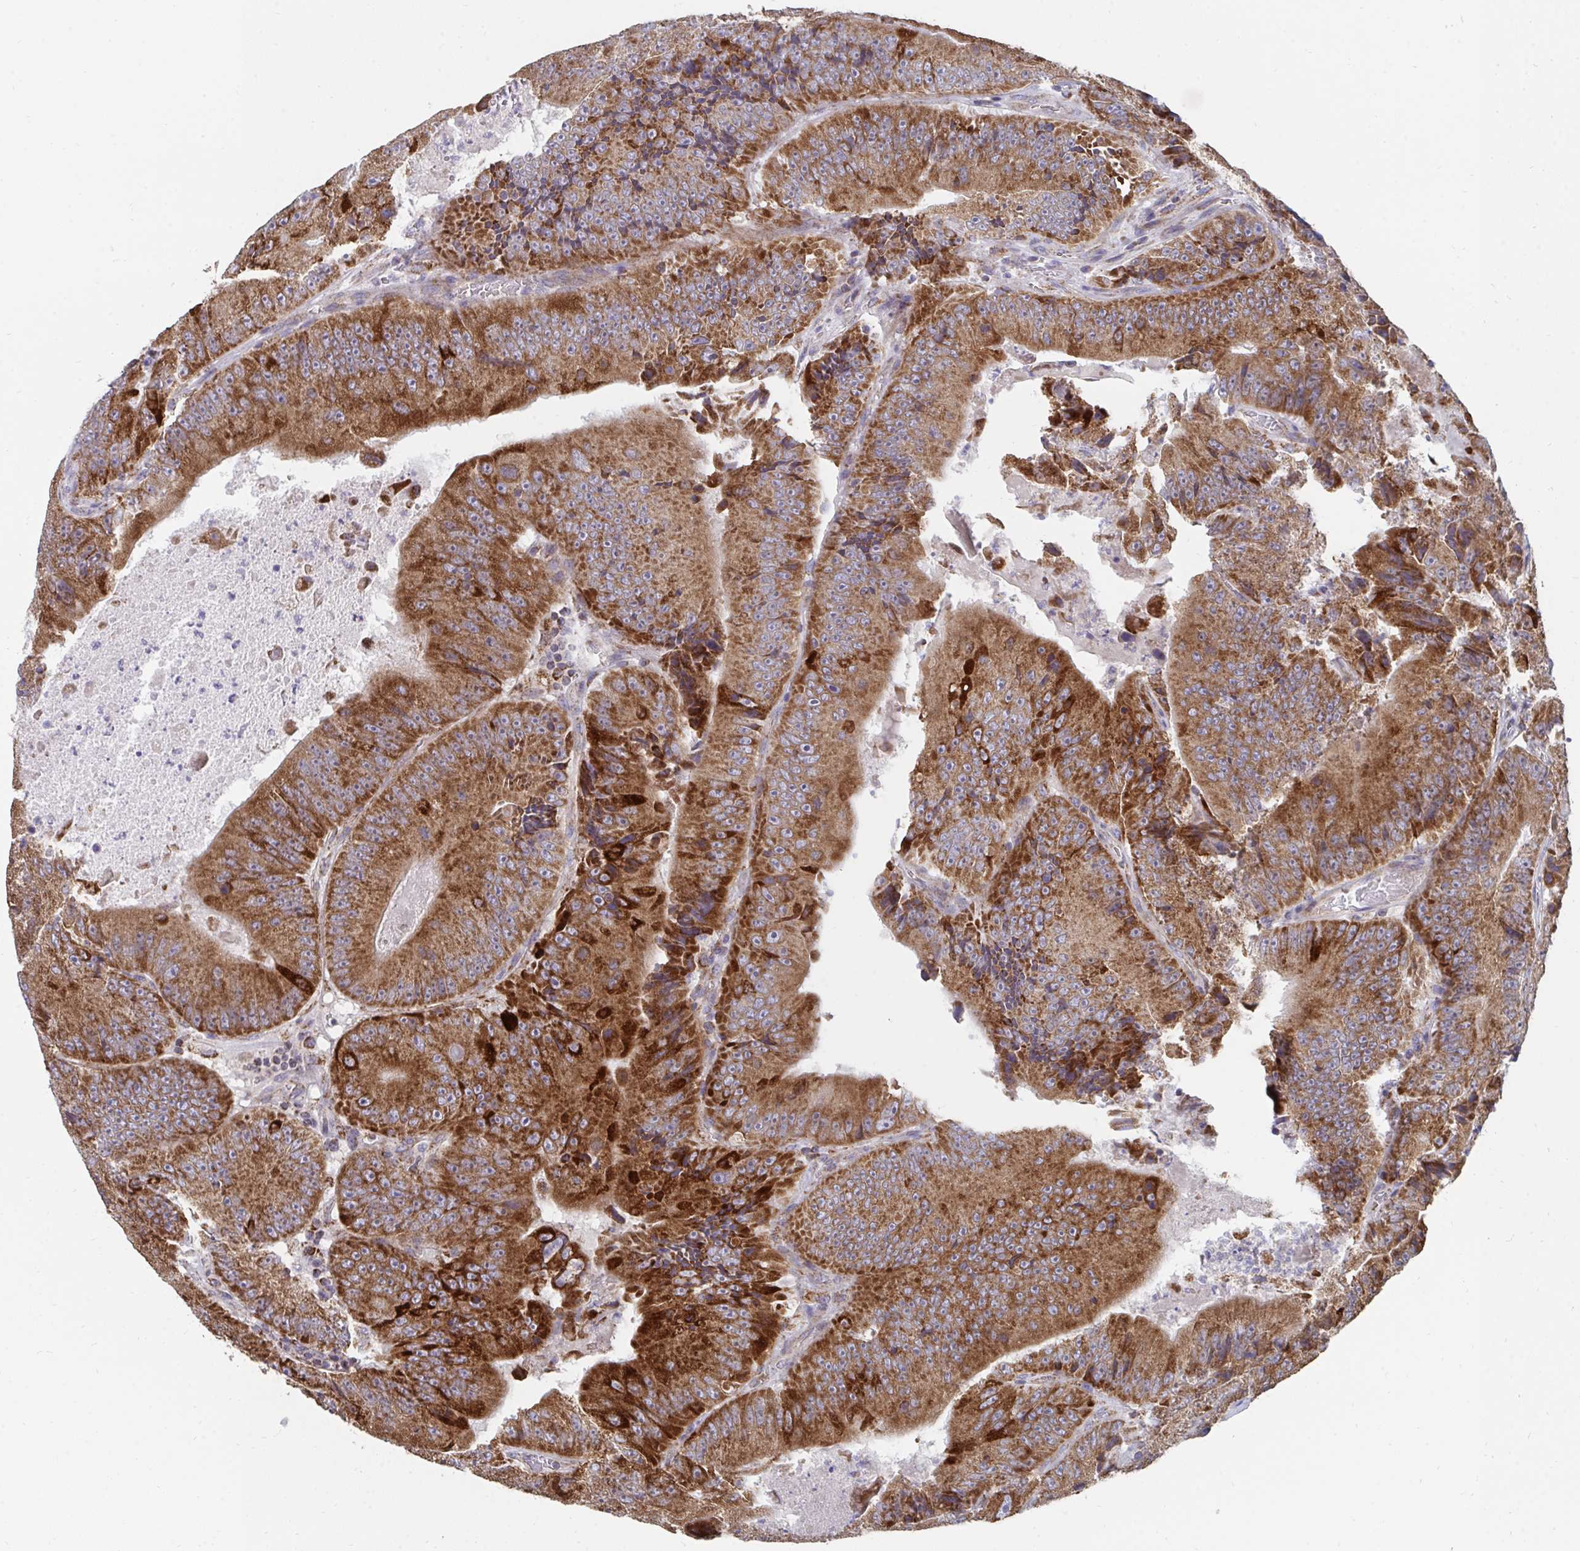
{"staining": {"intensity": "strong", "quantity": ">75%", "location": "cytoplasmic/membranous"}, "tissue": "colorectal cancer", "cell_type": "Tumor cells", "image_type": "cancer", "snomed": [{"axis": "morphology", "description": "Adenocarcinoma, NOS"}, {"axis": "topography", "description": "Colon"}], "caption": "Protein expression analysis of adenocarcinoma (colorectal) reveals strong cytoplasmic/membranous positivity in about >75% of tumor cells.", "gene": "PC", "patient": {"sex": "female", "age": 86}}